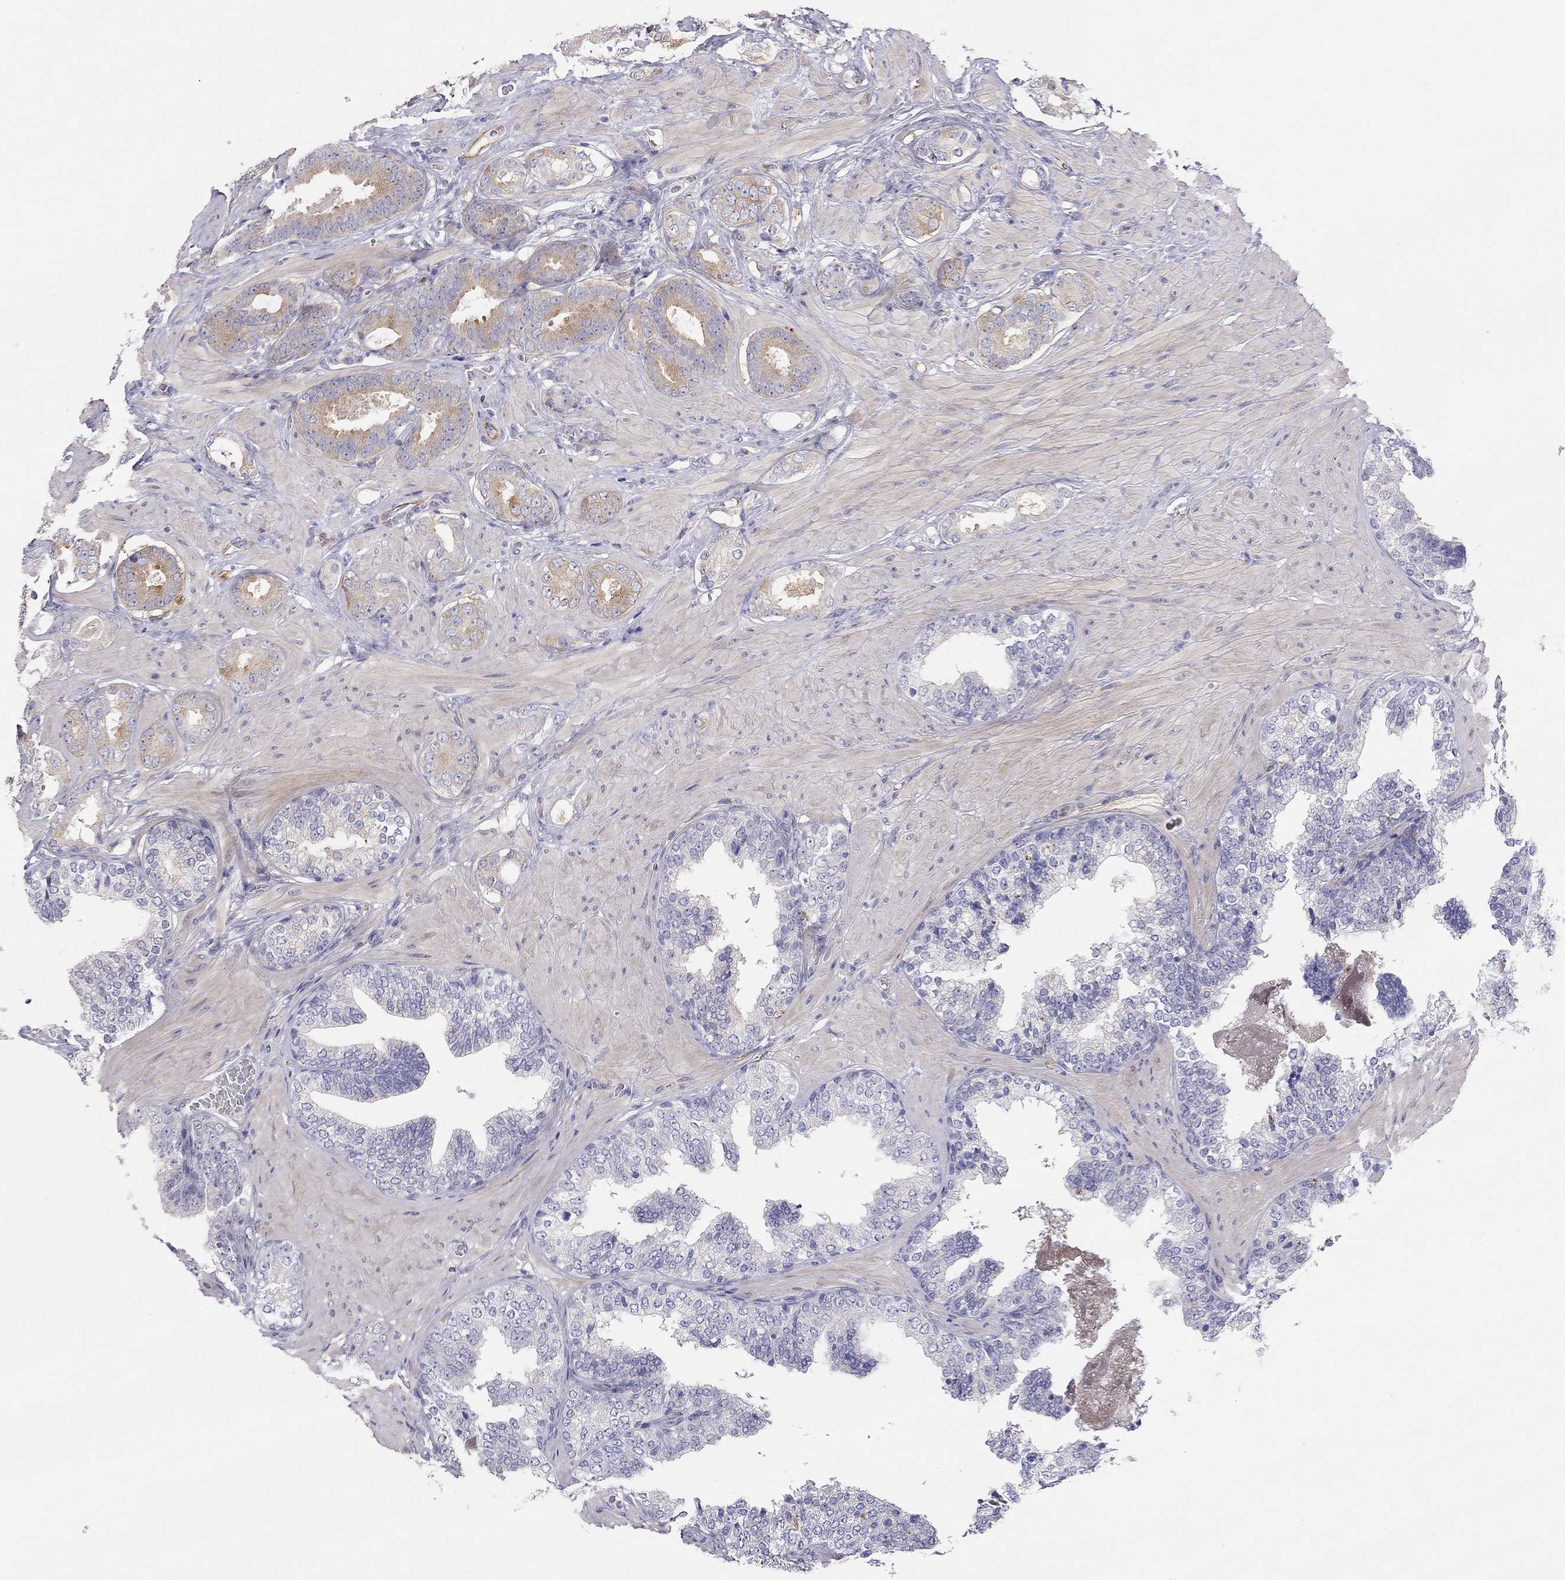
{"staining": {"intensity": "moderate", "quantity": "<25%", "location": "cytoplasmic/membranous"}, "tissue": "prostate cancer", "cell_type": "Tumor cells", "image_type": "cancer", "snomed": [{"axis": "morphology", "description": "Adenocarcinoma, Low grade"}, {"axis": "topography", "description": "Prostate"}], "caption": "Protein expression by immunohistochemistry (IHC) reveals moderate cytoplasmic/membranous positivity in about <25% of tumor cells in prostate cancer (low-grade adenocarcinoma). Nuclei are stained in blue.", "gene": "RTL1", "patient": {"sex": "male", "age": 60}}